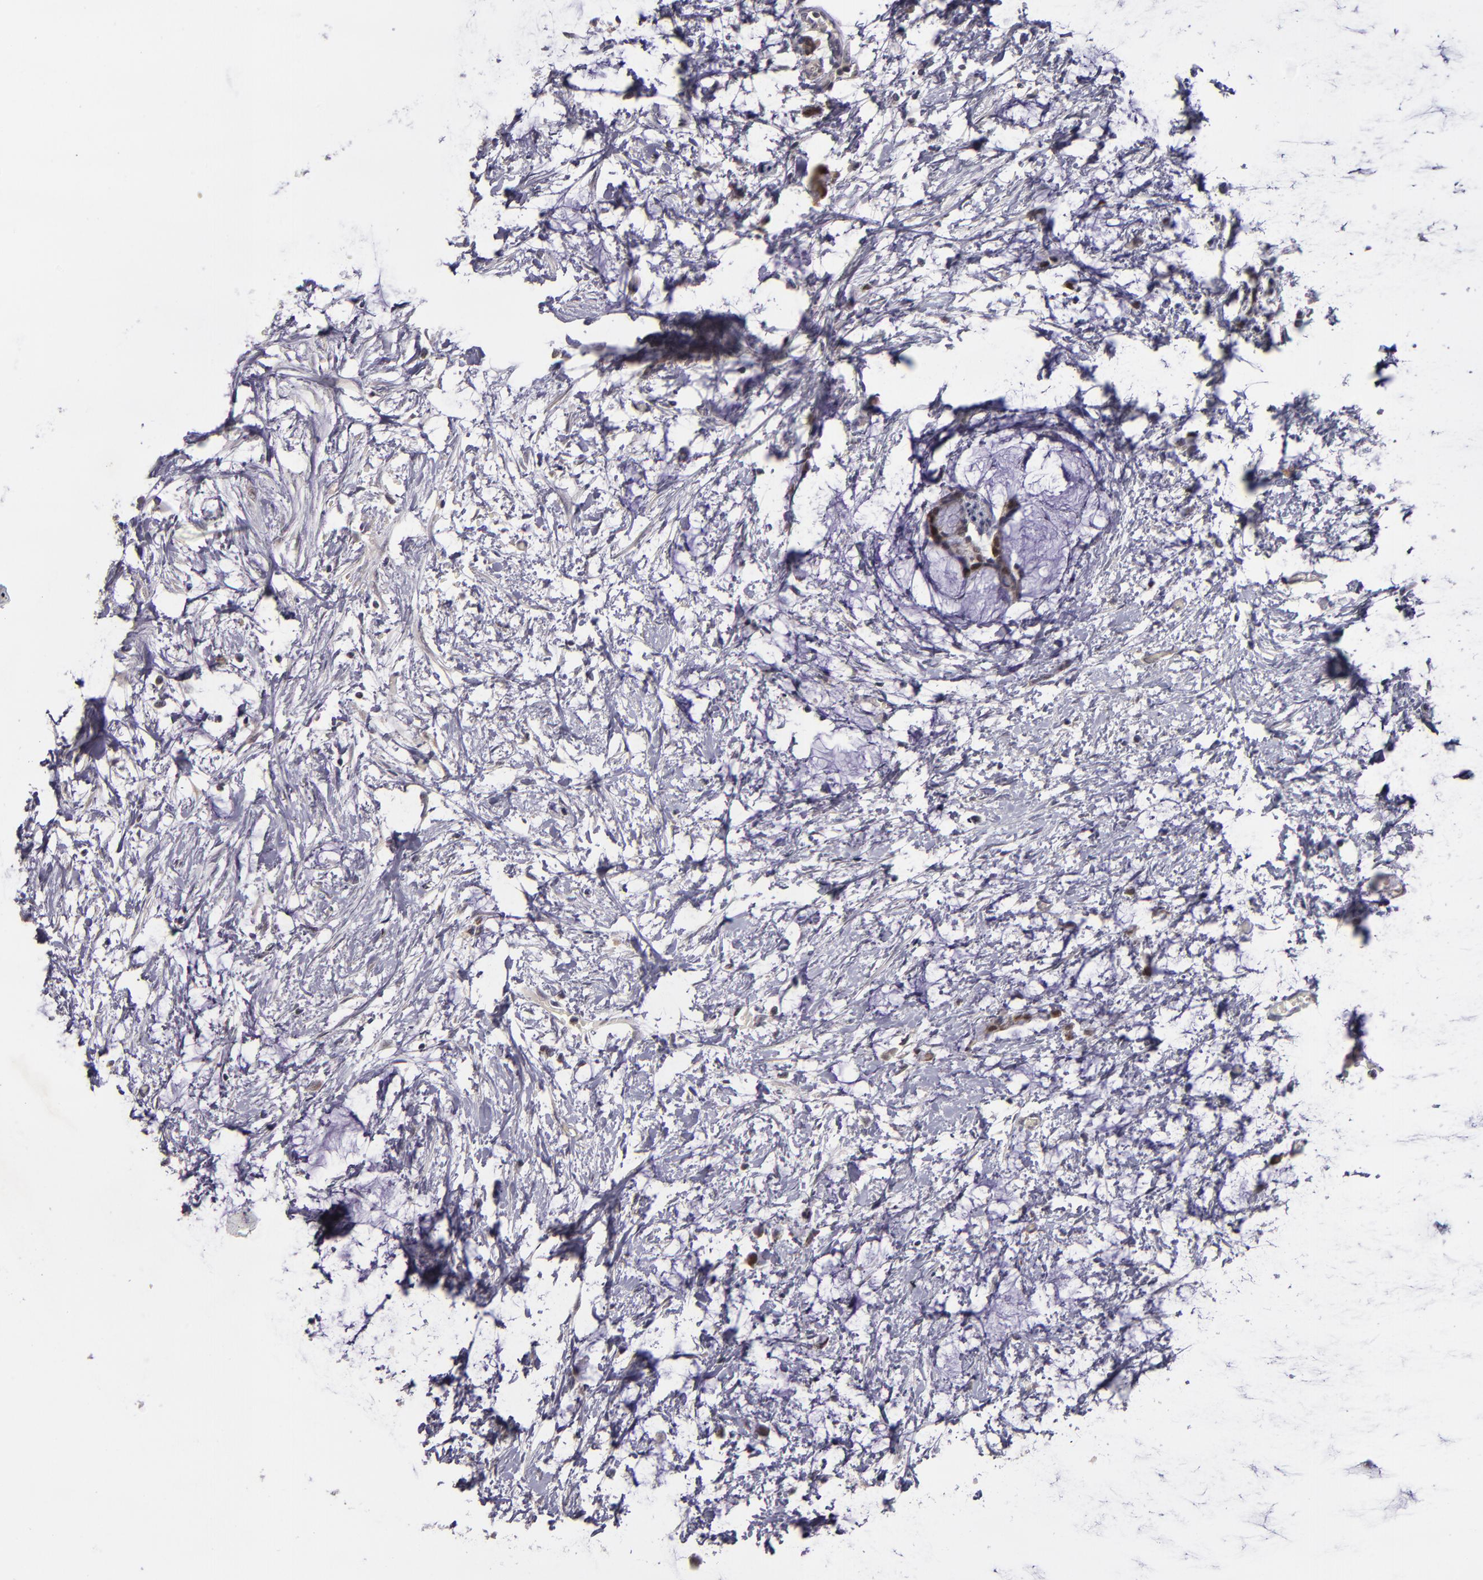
{"staining": {"intensity": "strong", "quantity": "<25%", "location": "nuclear"}, "tissue": "colorectal cancer", "cell_type": "Tumor cells", "image_type": "cancer", "snomed": [{"axis": "morphology", "description": "Normal tissue, NOS"}, {"axis": "morphology", "description": "Adenocarcinoma, NOS"}, {"axis": "topography", "description": "Colon"}, {"axis": "topography", "description": "Peripheral nerve tissue"}], "caption": "Human adenocarcinoma (colorectal) stained for a protein (brown) shows strong nuclear positive expression in approximately <25% of tumor cells.", "gene": "CDC7", "patient": {"sex": "male", "age": 14}}